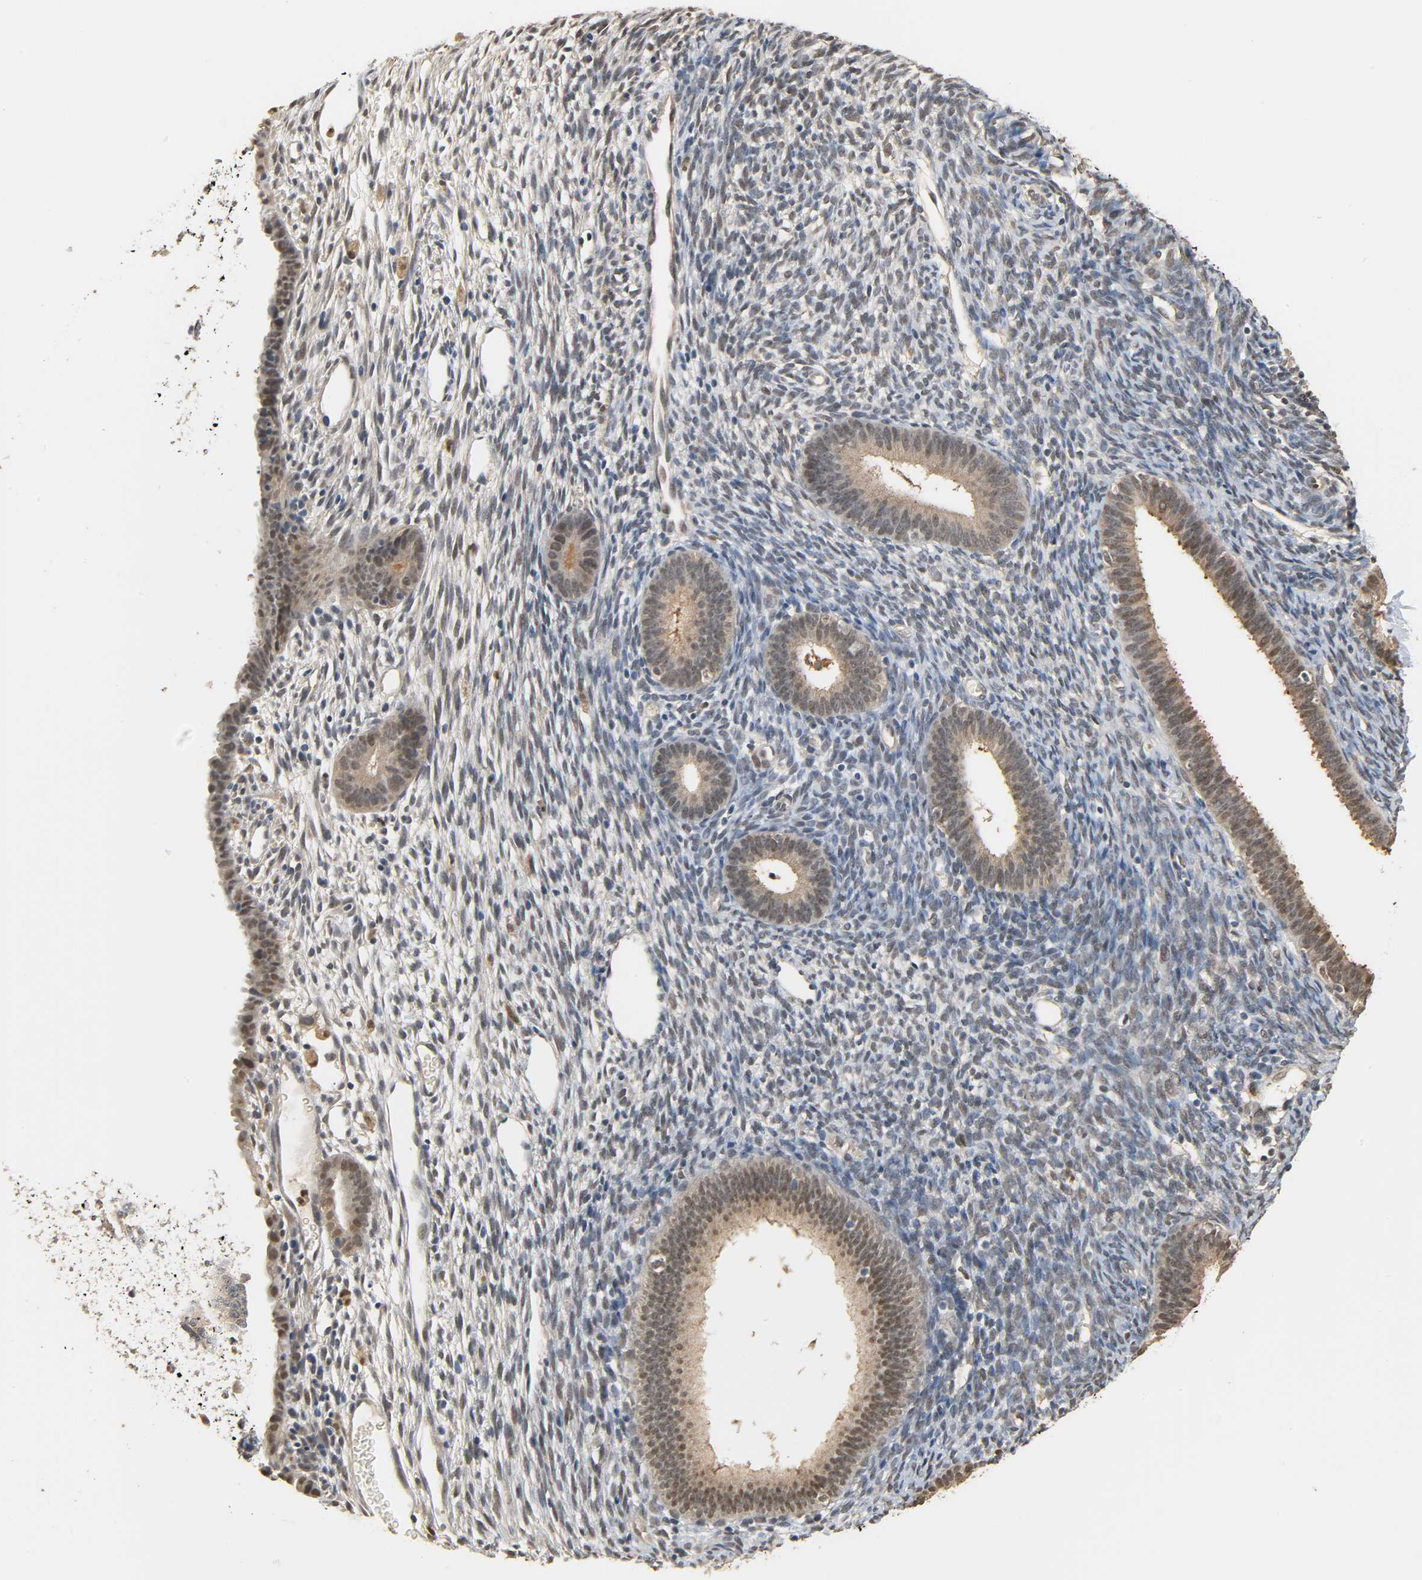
{"staining": {"intensity": "weak", "quantity": "25%-75%", "location": "nuclear"}, "tissue": "endometrium", "cell_type": "Cells in endometrial stroma", "image_type": "normal", "snomed": [{"axis": "morphology", "description": "Normal tissue, NOS"}, {"axis": "topography", "description": "Endometrium"}], "caption": "This is a micrograph of immunohistochemistry (IHC) staining of normal endometrium, which shows weak positivity in the nuclear of cells in endometrial stroma.", "gene": "ZFPM2", "patient": {"sex": "female", "age": 57}}